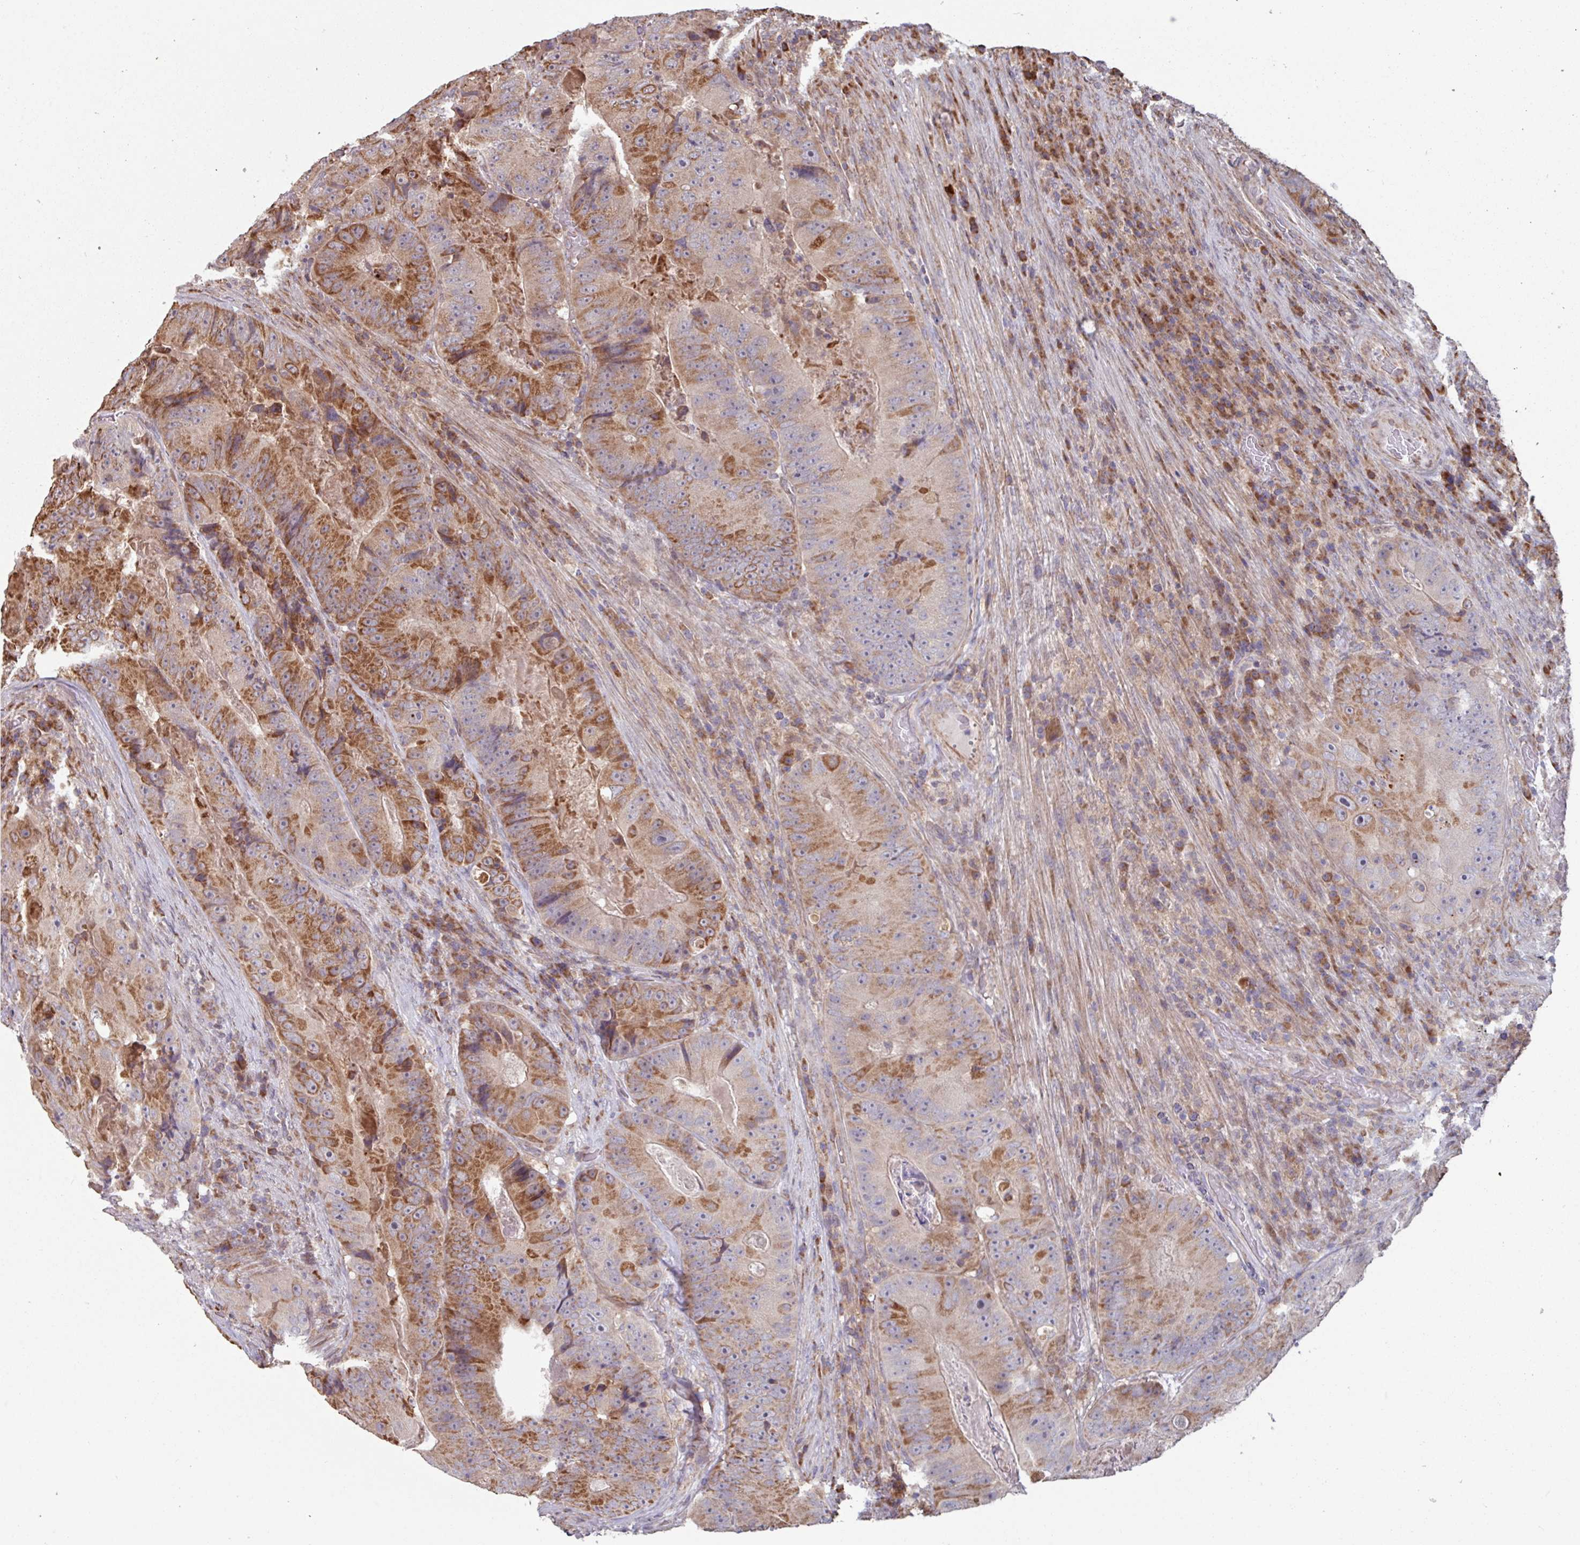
{"staining": {"intensity": "moderate", "quantity": ">75%", "location": "cytoplasmic/membranous"}, "tissue": "colorectal cancer", "cell_type": "Tumor cells", "image_type": "cancer", "snomed": [{"axis": "morphology", "description": "Adenocarcinoma, NOS"}, {"axis": "topography", "description": "Colon"}], "caption": "DAB immunohistochemical staining of colorectal cancer (adenocarcinoma) demonstrates moderate cytoplasmic/membranous protein positivity in approximately >75% of tumor cells.", "gene": "COX7C", "patient": {"sex": "female", "age": 86}}